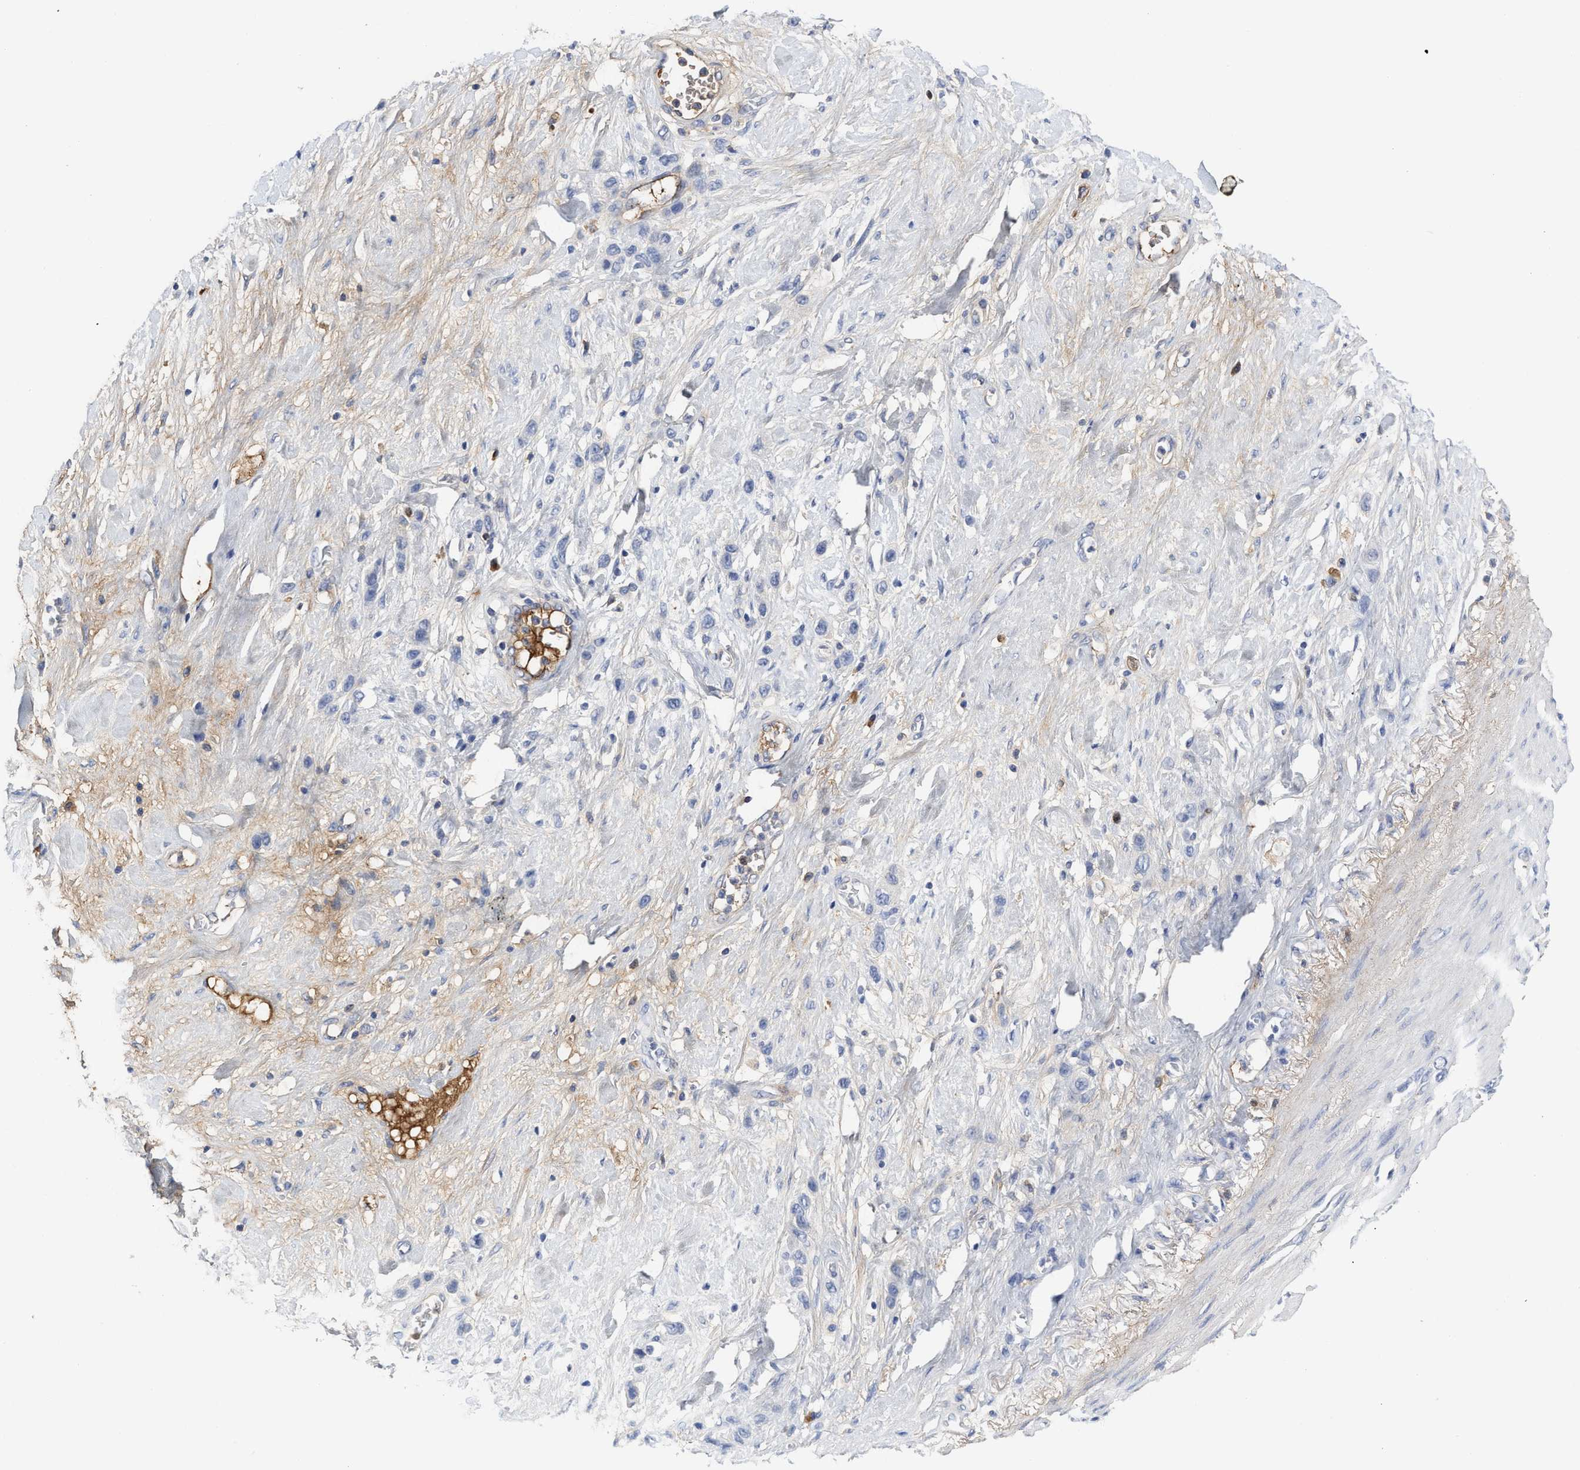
{"staining": {"intensity": "negative", "quantity": "none", "location": "none"}, "tissue": "stomach cancer", "cell_type": "Tumor cells", "image_type": "cancer", "snomed": [{"axis": "morphology", "description": "Adenocarcinoma, NOS"}, {"axis": "morphology", "description": "Adenocarcinoma, High grade"}, {"axis": "topography", "description": "Stomach, upper"}, {"axis": "topography", "description": "Stomach, lower"}], "caption": "High power microscopy micrograph of an immunohistochemistry (IHC) micrograph of stomach adenocarcinoma (high-grade), revealing no significant positivity in tumor cells.", "gene": "C2", "patient": {"sex": "female", "age": 65}}